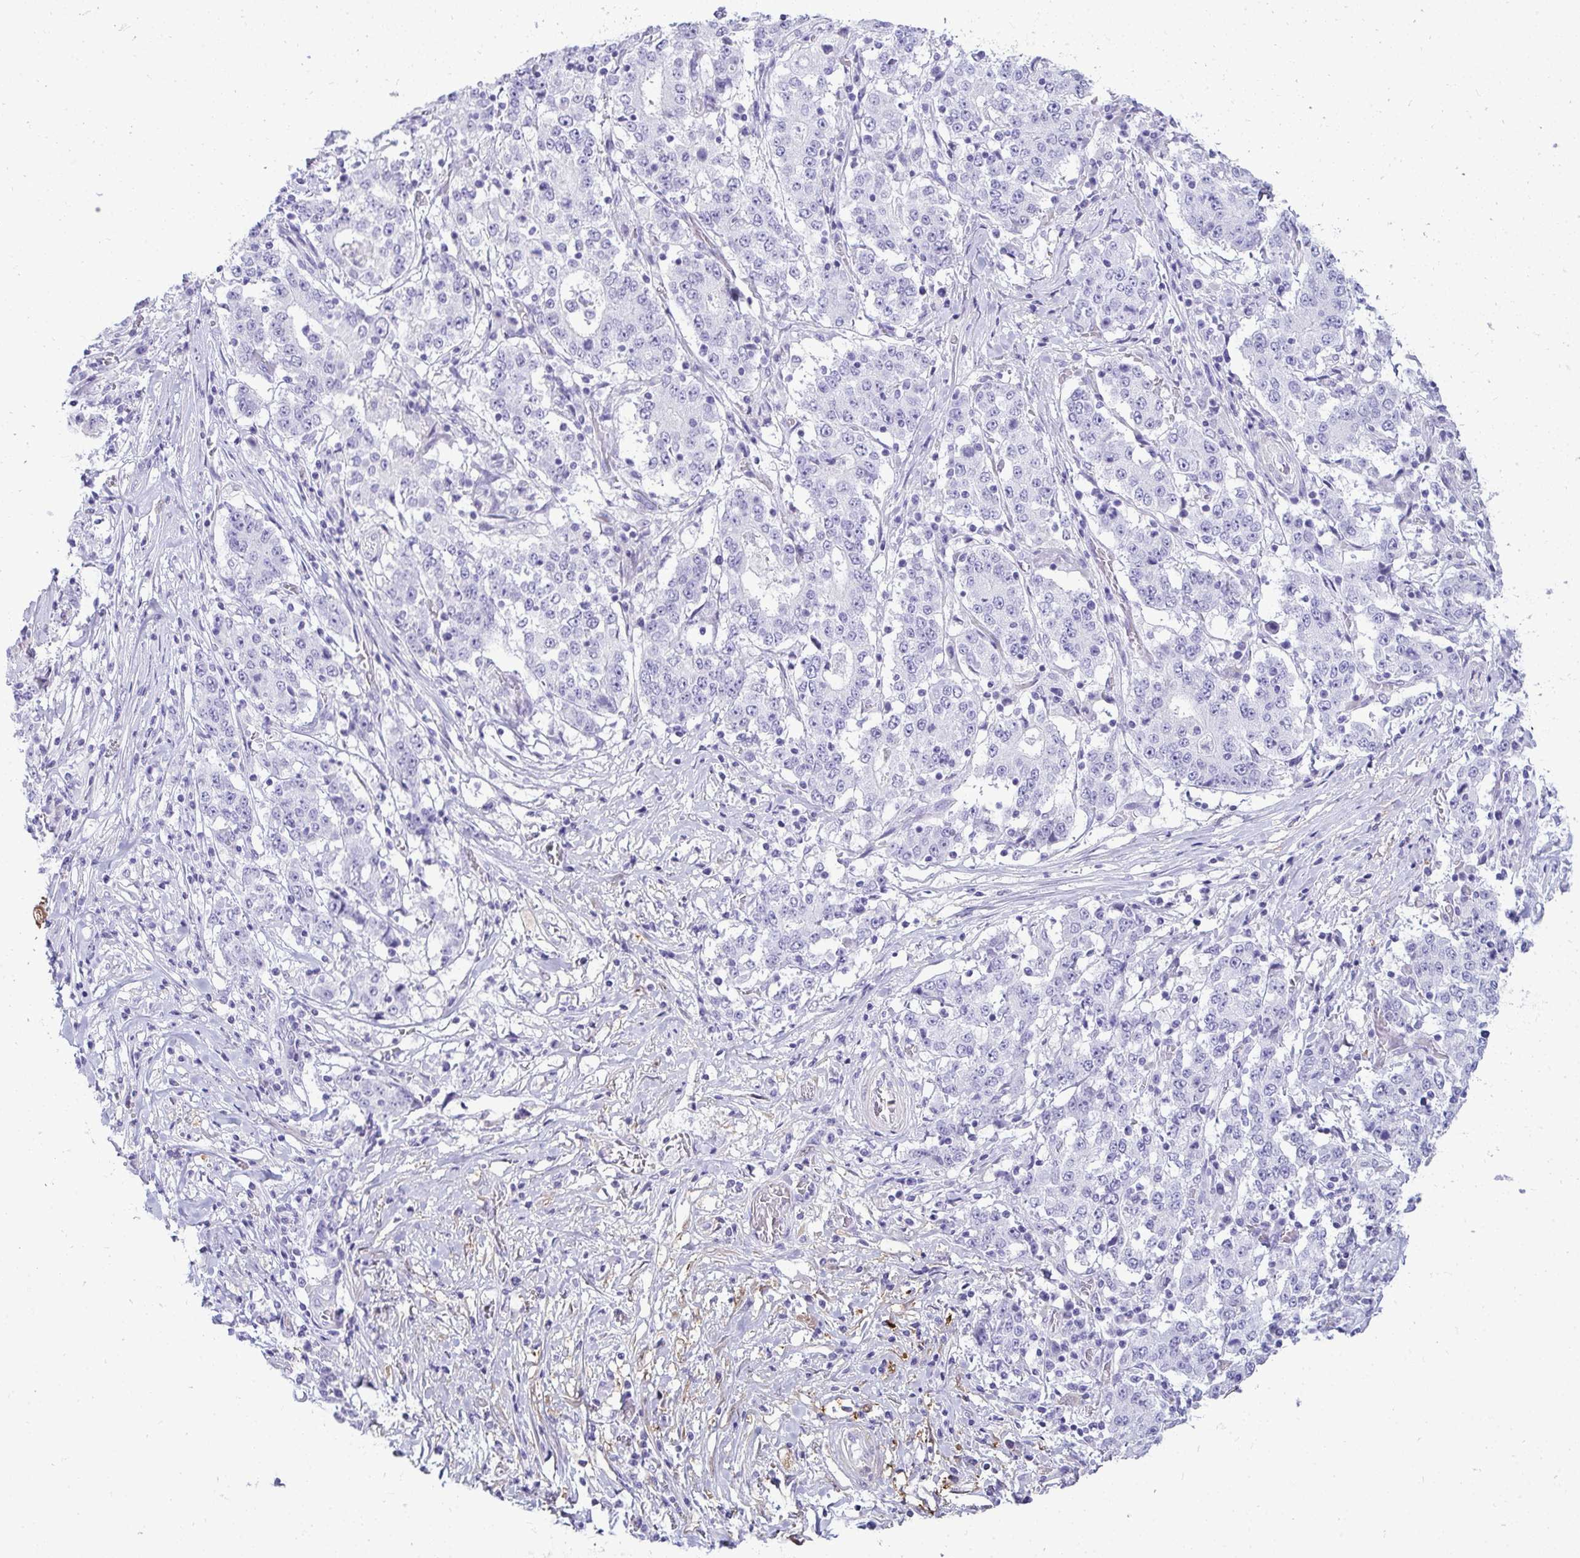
{"staining": {"intensity": "negative", "quantity": "none", "location": "none"}, "tissue": "stomach cancer", "cell_type": "Tumor cells", "image_type": "cancer", "snomed": [{"axis": "morphology", "description": "Adenocarcinoma, NOS"}, {"axis": "topography", "description": "Stomach"}], "caption": "Adenocarcinoma (stomach) stained for a protein using IHC exhibits no staining tumor cells.", "gene": "HSPB6", "patient": {"sex": "male", "age": 59}}